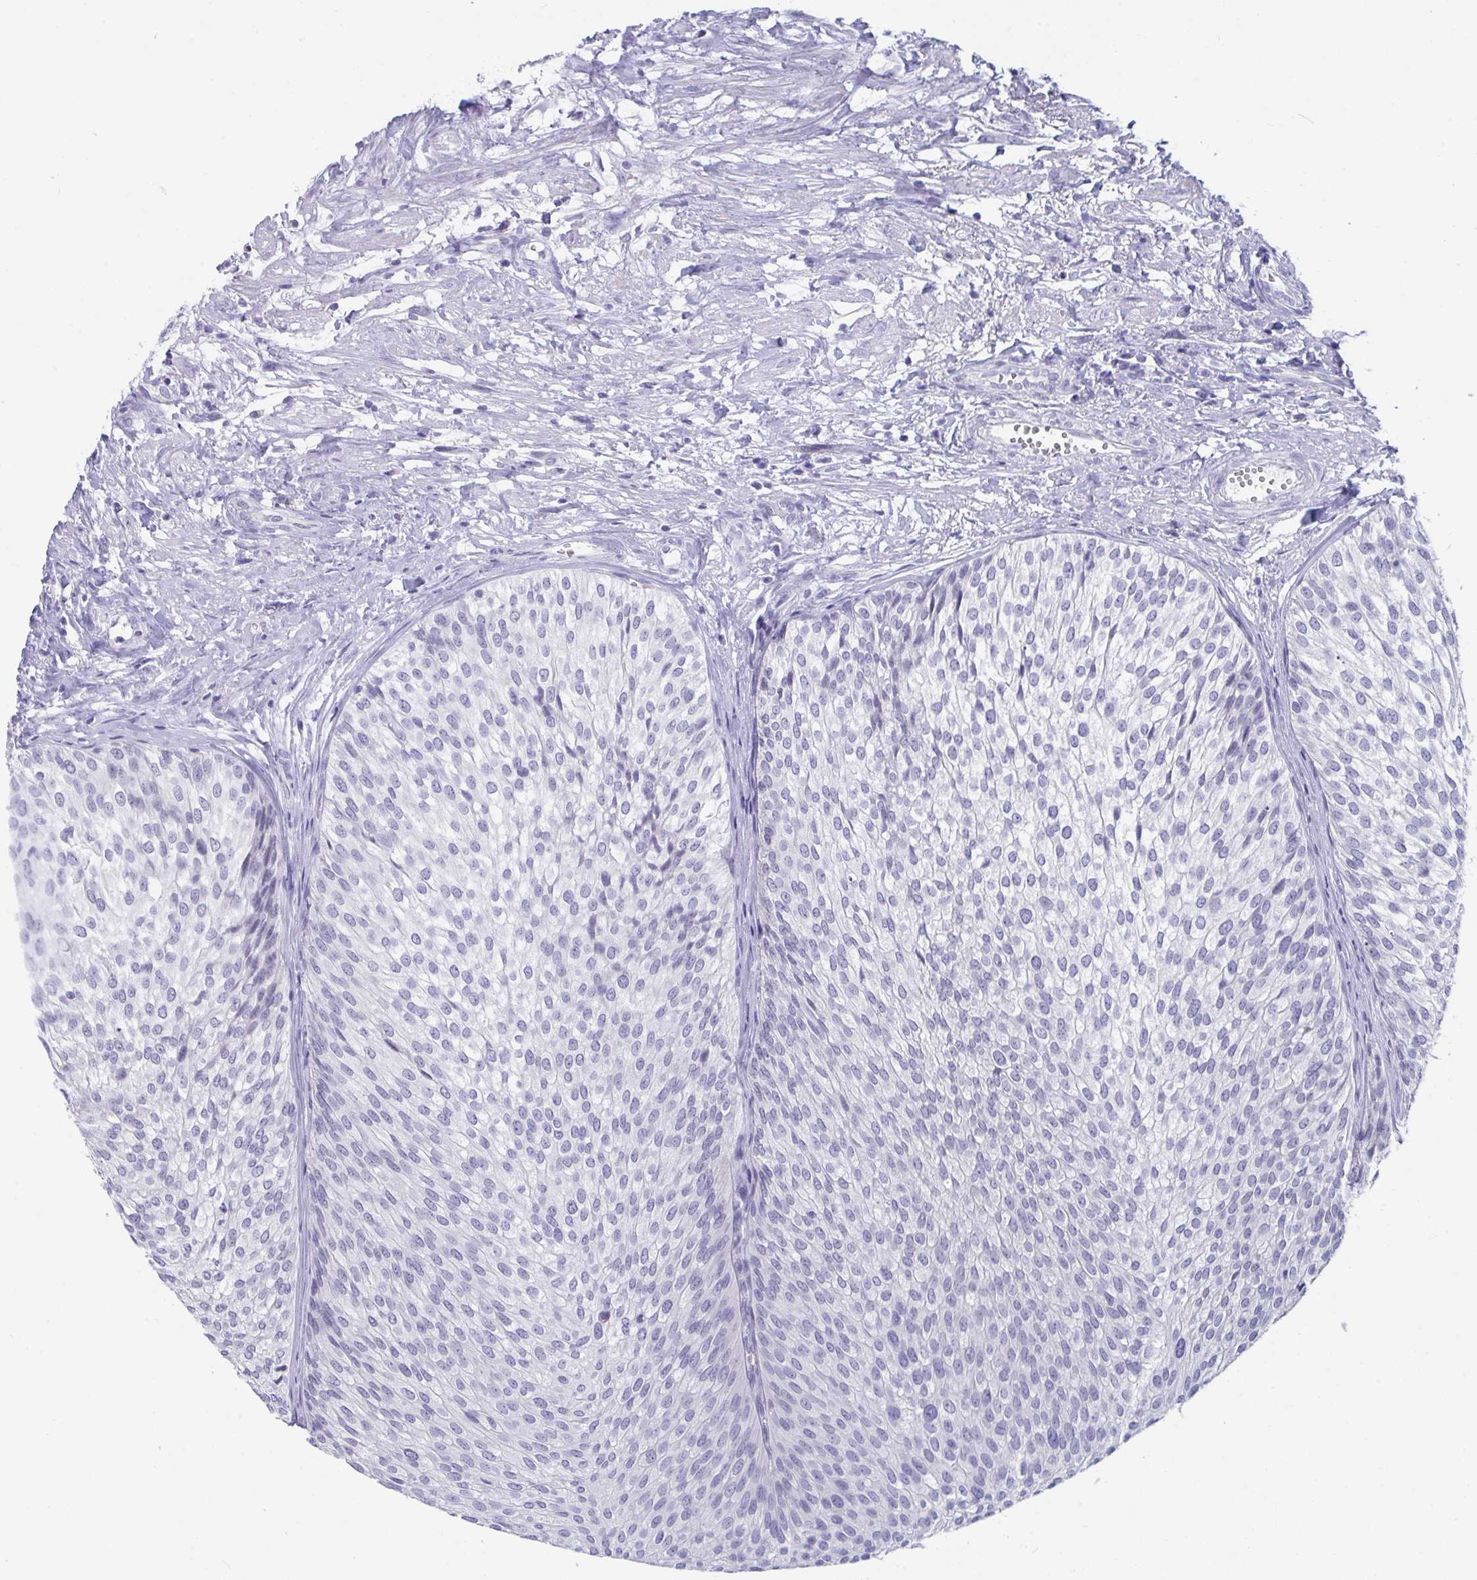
{"staining": {"intensity": "negative", "quantity": "none", "location": "none"}, "tissue": "urothelial cancer", "cell_type": "Tumor cells", "image_type": "cancer", "snomed": [{"axis": "morphology", "description": "Urothelial carcinoma, Low grade"}, {"axis": "topography", "description": "Urinary bladder"}], "caption": "A high-resolution photomicrograph shows immunohistochemistry staining of urothelial cancer, which exhibits no significant expression in tumor cells.", "gene": "BMAL2", "patient": {"sex": "male", "age": 91}}